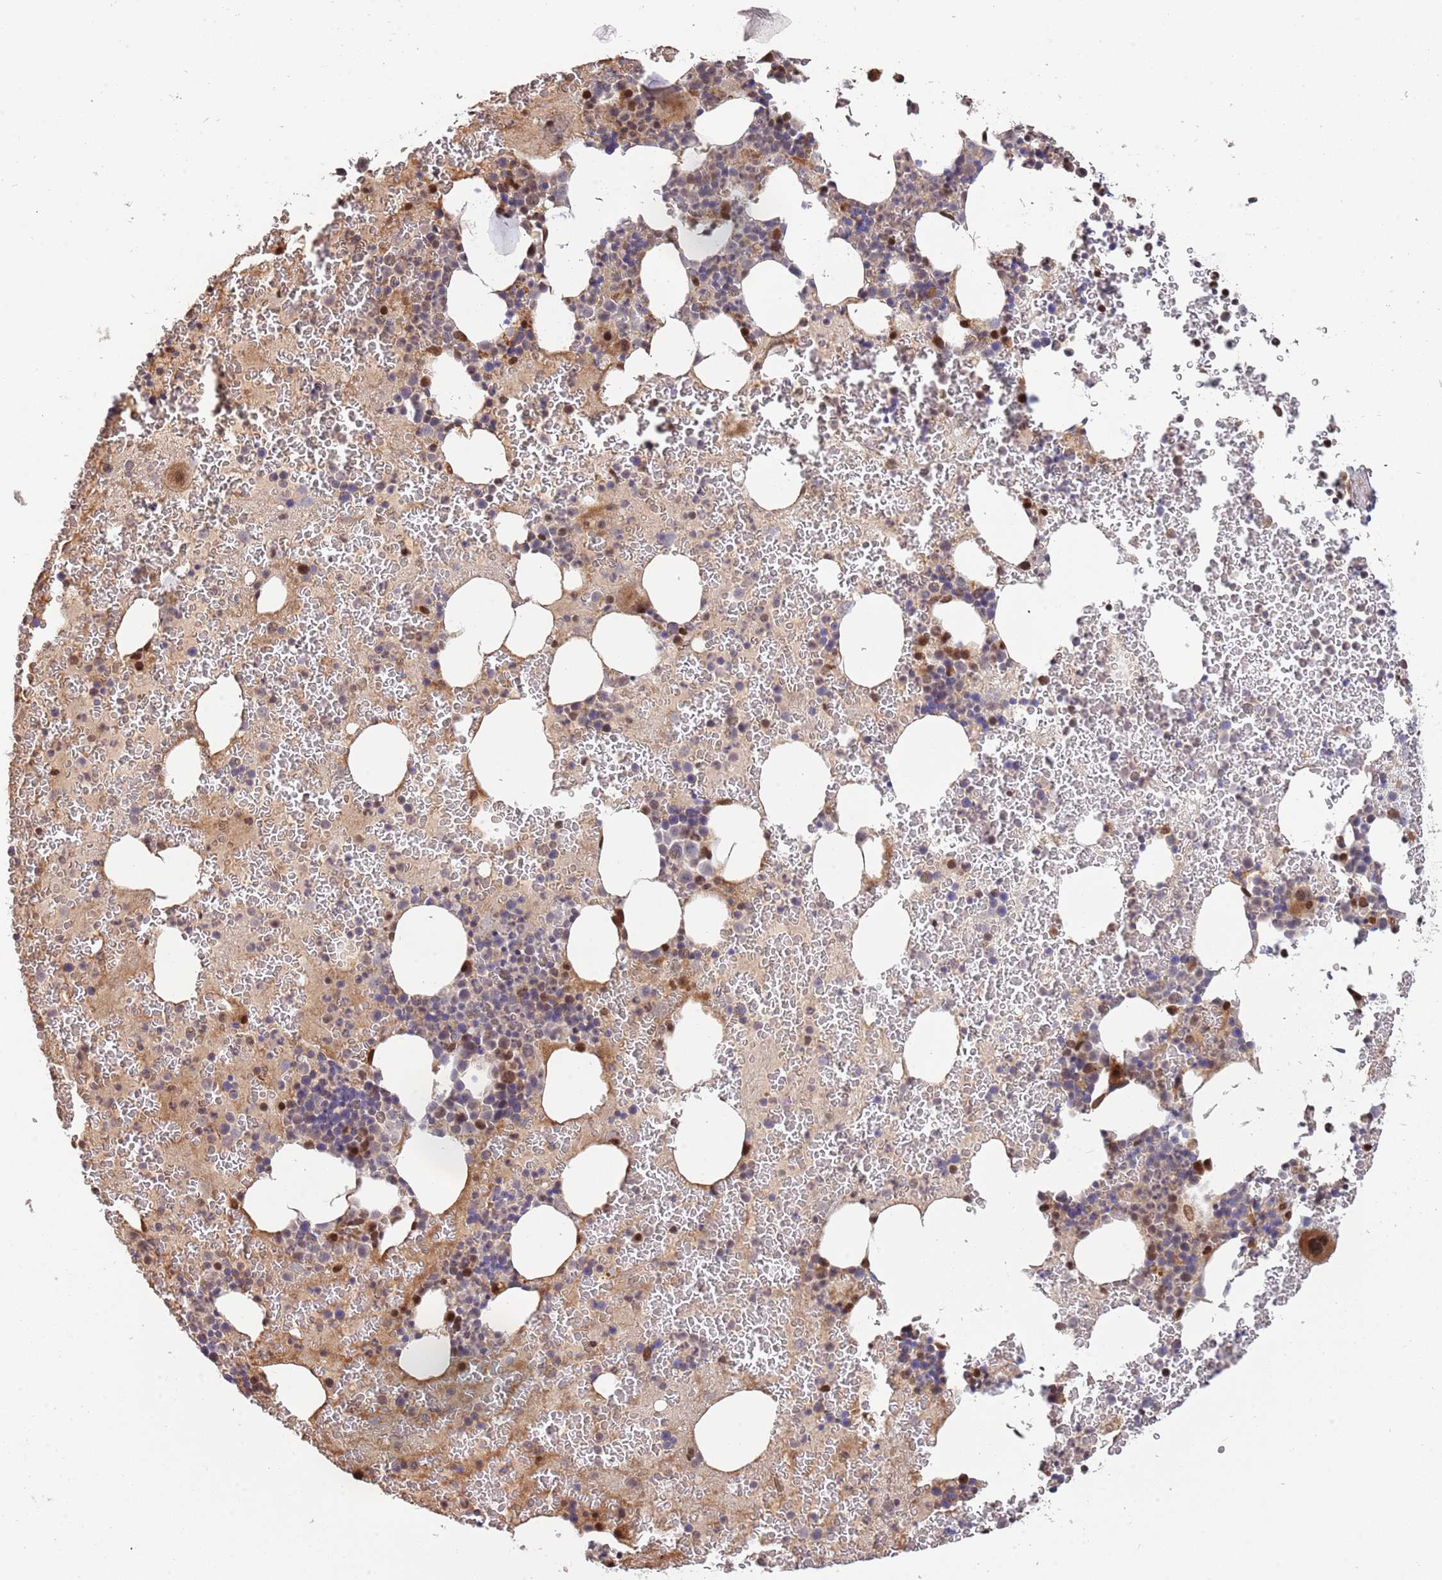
{"staining": {"intensity": "moderate", "quantity": "<25%", "location": "nuclear"}, "tissue": "bone marrow", "cell_type": "Hematopoietic cells", "image_type": "normal", "snomed": [{"axis": "morphology", "description": "Normal tissue, NOS"}, {"axis": "topography", "description": "Bone marrow"}], "caption": "Bone marrow stained with immunohistochemistry demonstrates moderate nuclear positivity in about <25% of hematopoietic cells. (DAB (3,3'-diaminobenzidine) = brown stain, brightfield microscopy at high magnification).", "gene": "SYNDIG1L", "patient": {"sex": "male", "age": 26}}